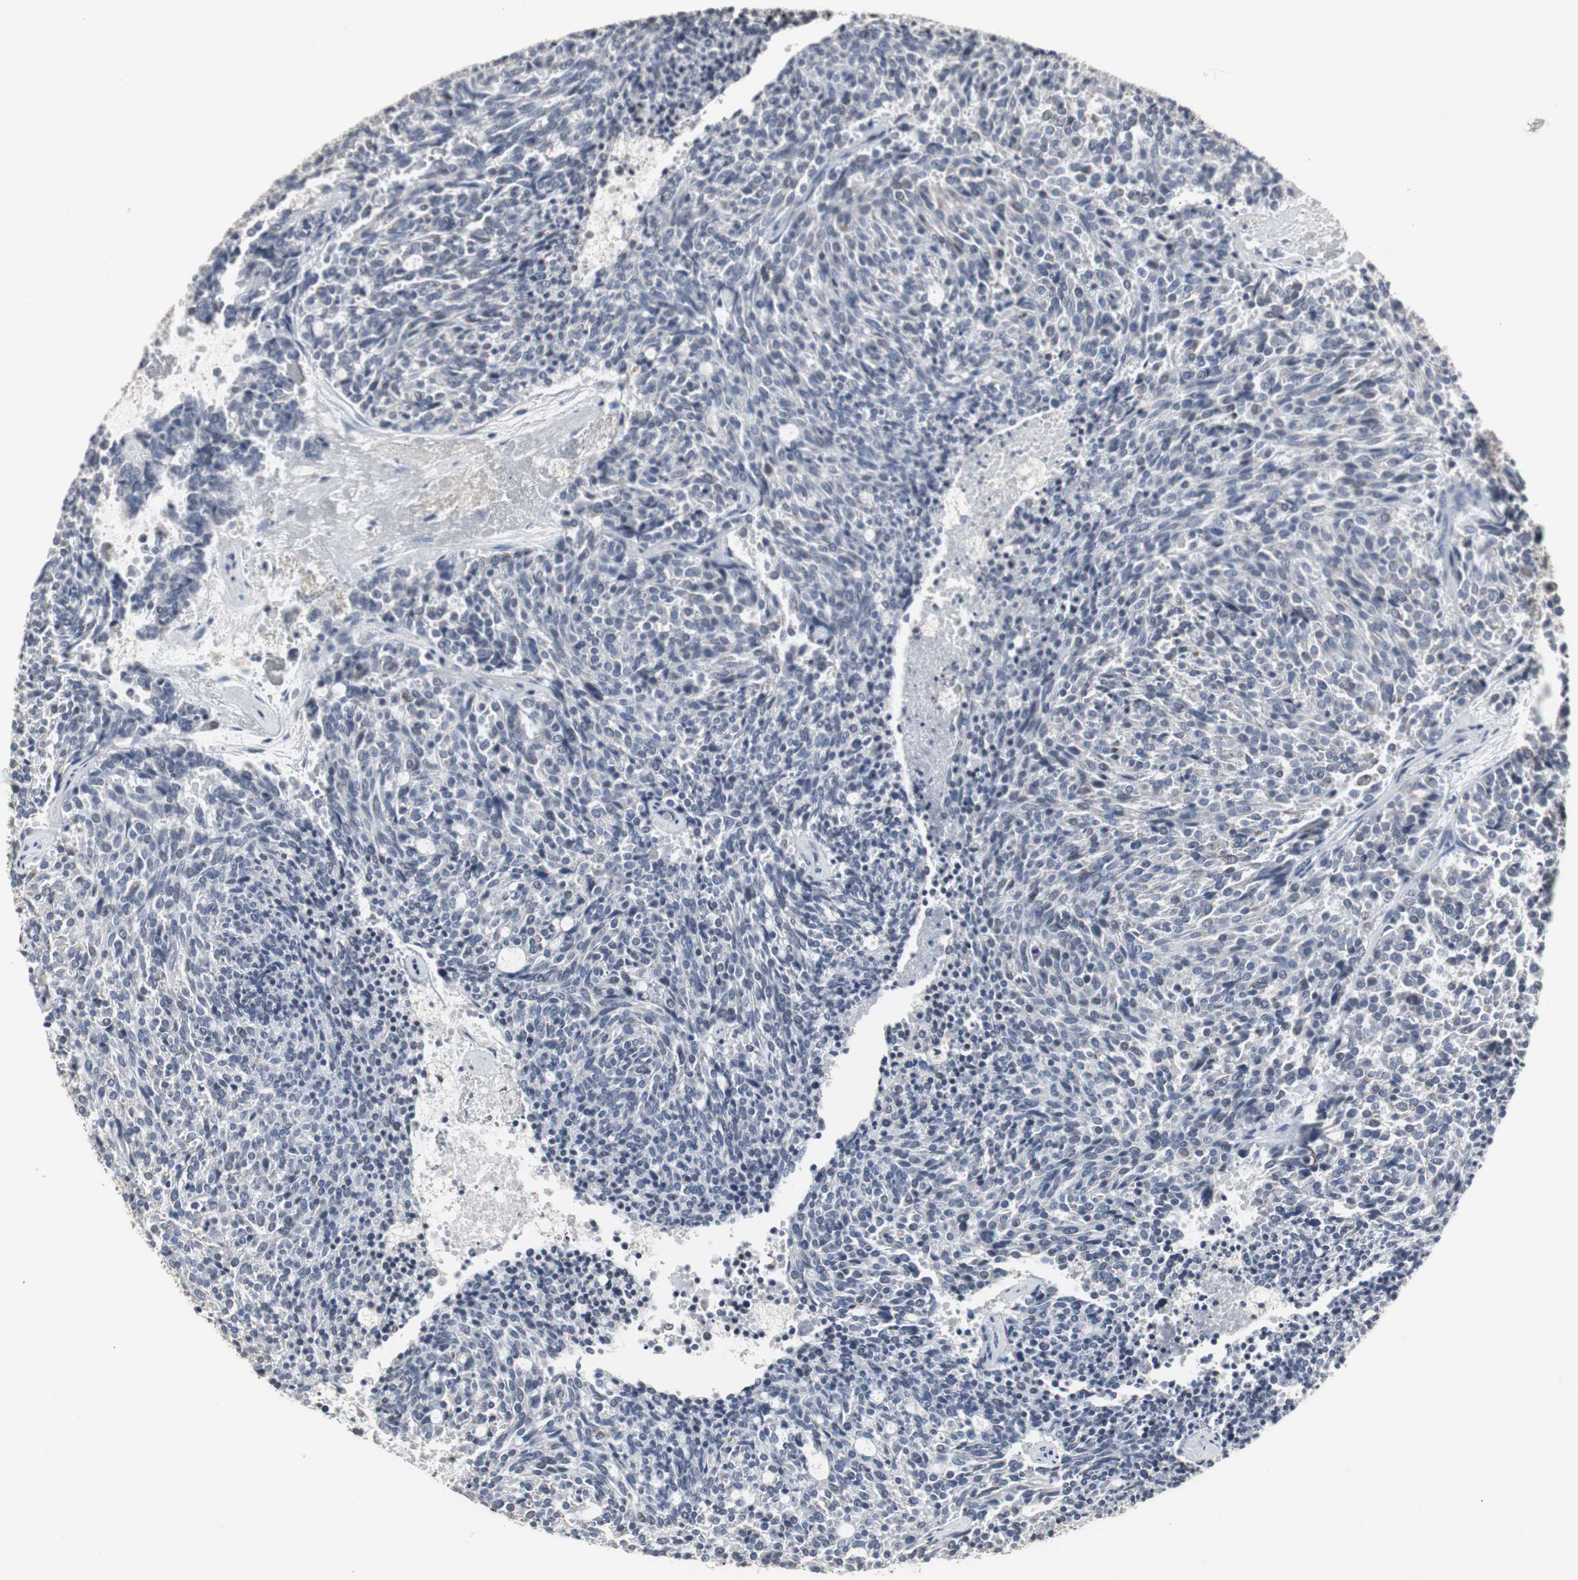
{"staining": {"intensity": "negative", "quantity": "none", "location": "none"}, "tissue": "carcinoid", "cell_type": "Tumor cells", "image_type": "cancer", "snomed": [{"axis": "morphology", "description": "Carcinoid, malignant, NOS"}, {"axis": "topography", "description": "Pancreas"}], "caption": "DAB immunohistochemical staining of carcinoid demonstrates no significant expression in tumor cells.", "gene": "ACAA1", "patient": {"sex": "female", "age": 54}}